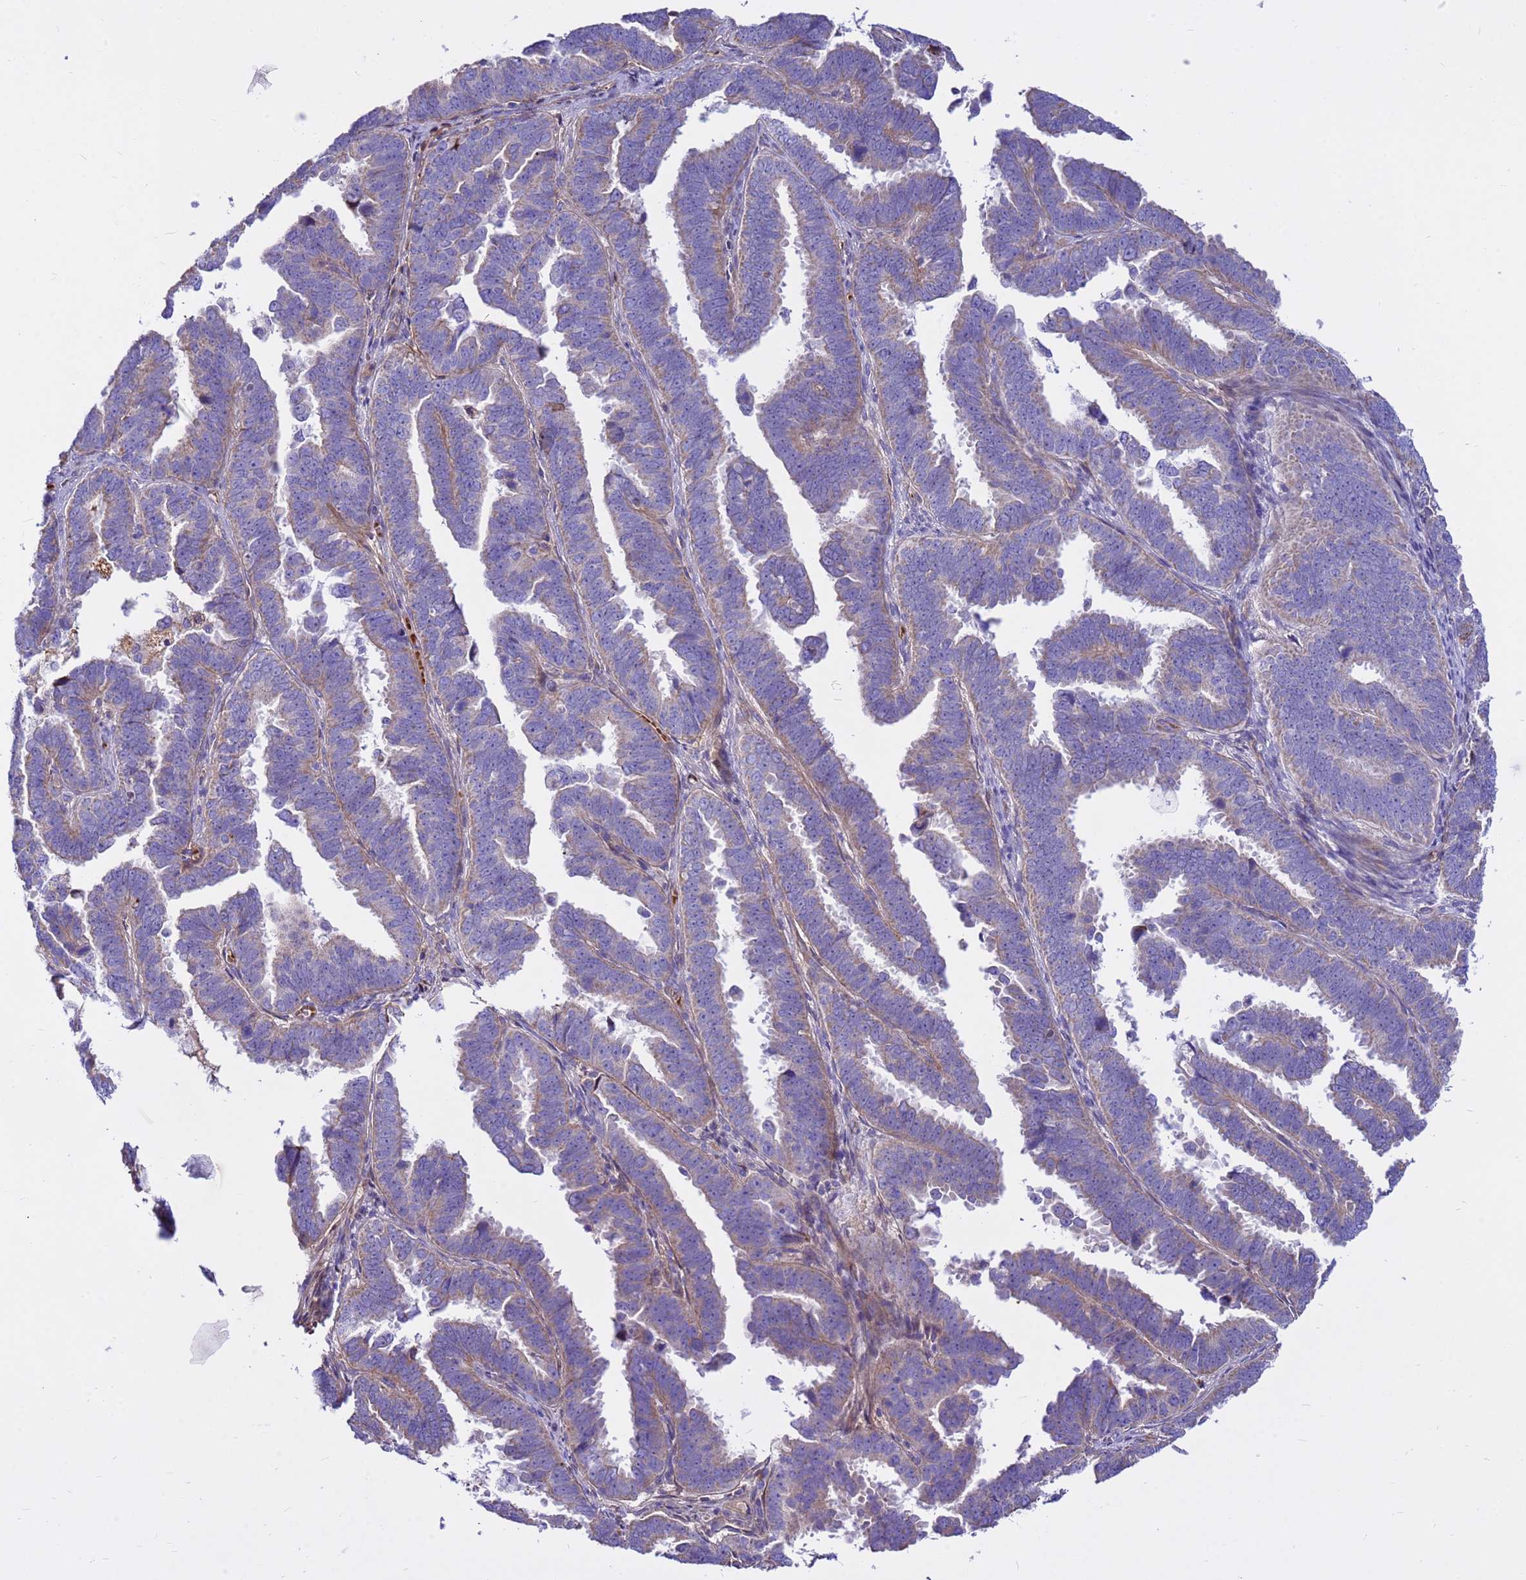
{"staining": {"intensity": "weak", "quantity": "25%-75%", "location": "cytoplasmic/membranous"}, "tissue": "endometrial cancer", "cell_type": "Tumor cells", "image_type": "cancer", "snomed": [{"axis": "morphology", "description": "Adenocarcinoma, NOS"}, {"axis": "topography", "description": "Endometrium"}], "caption": "This is a histology image of IHC staining of adenocarcinoma (endometrial), which shows weak staining in the cytoplasmic/membranous of tumor cells.", "gene": "CRHBP", "patient": {"sex": "female", "age": 75}}